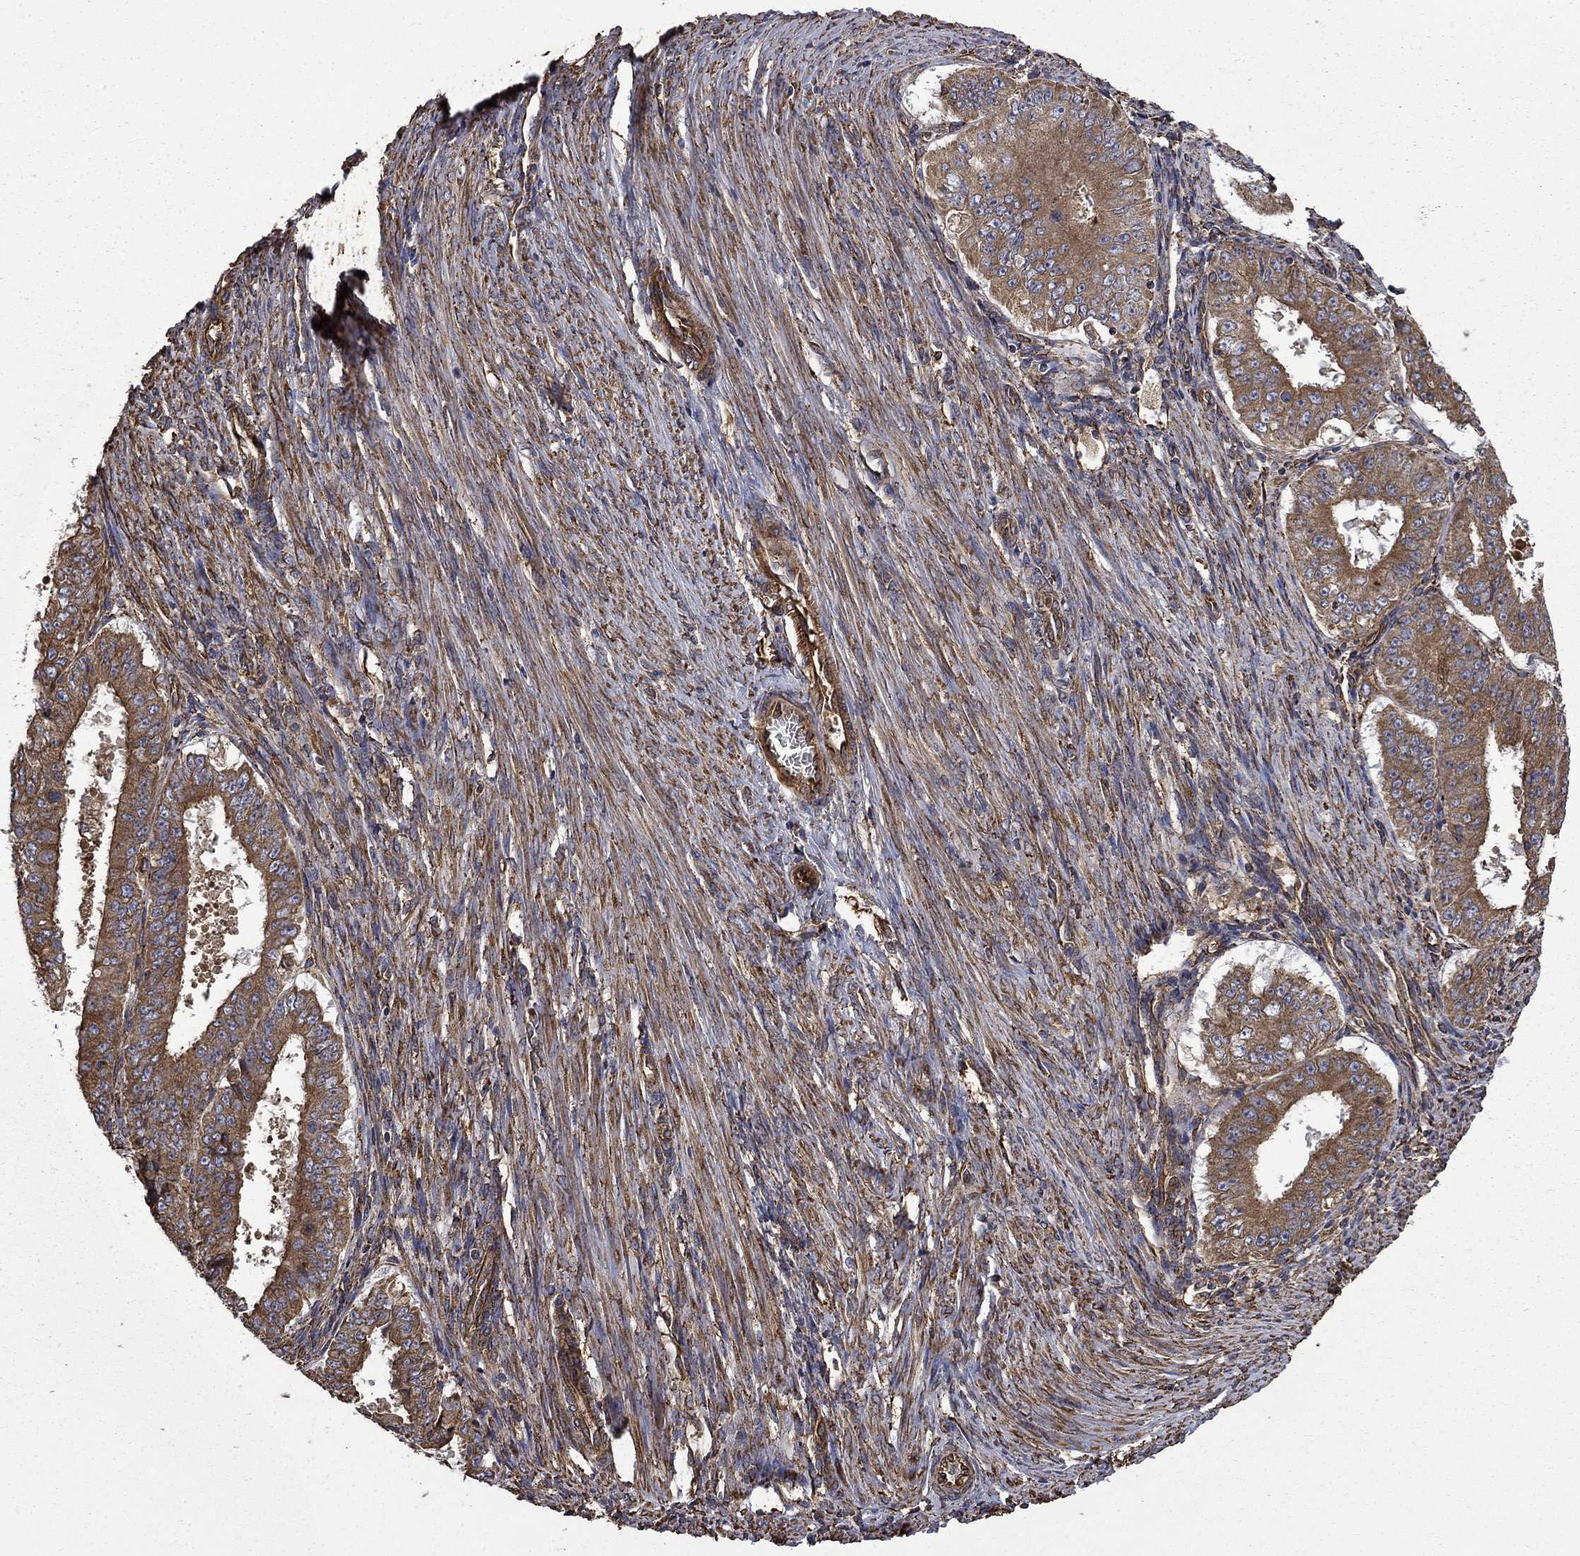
{"staining": {"intensity": "moderate", "quantity": ">75%", "location": "cytoplasmic/membranous"}, "tissue": "ovarian cancer", "cell_type": "Tumor cells", "image_type": "cancer", "snomed": [{"axis": "morphology", "description": "Carcinoma, endometroid"}, {"axis": "topography", "description": "Ovary"}], "caption": "An IHC photomicrograph of tumor tissue is shown. Protein staining in brown labels moderate cytoplasmic/membranous positivity in ovarian cancer (endometroid carcinoma) within tumor cells. (DAB (3,3'-diaminobenzidine) IHC, brown staining for protein, blue staining for nuclei).", "gene": "CUTC", "patient": {"sex": "female", "age": 42}}